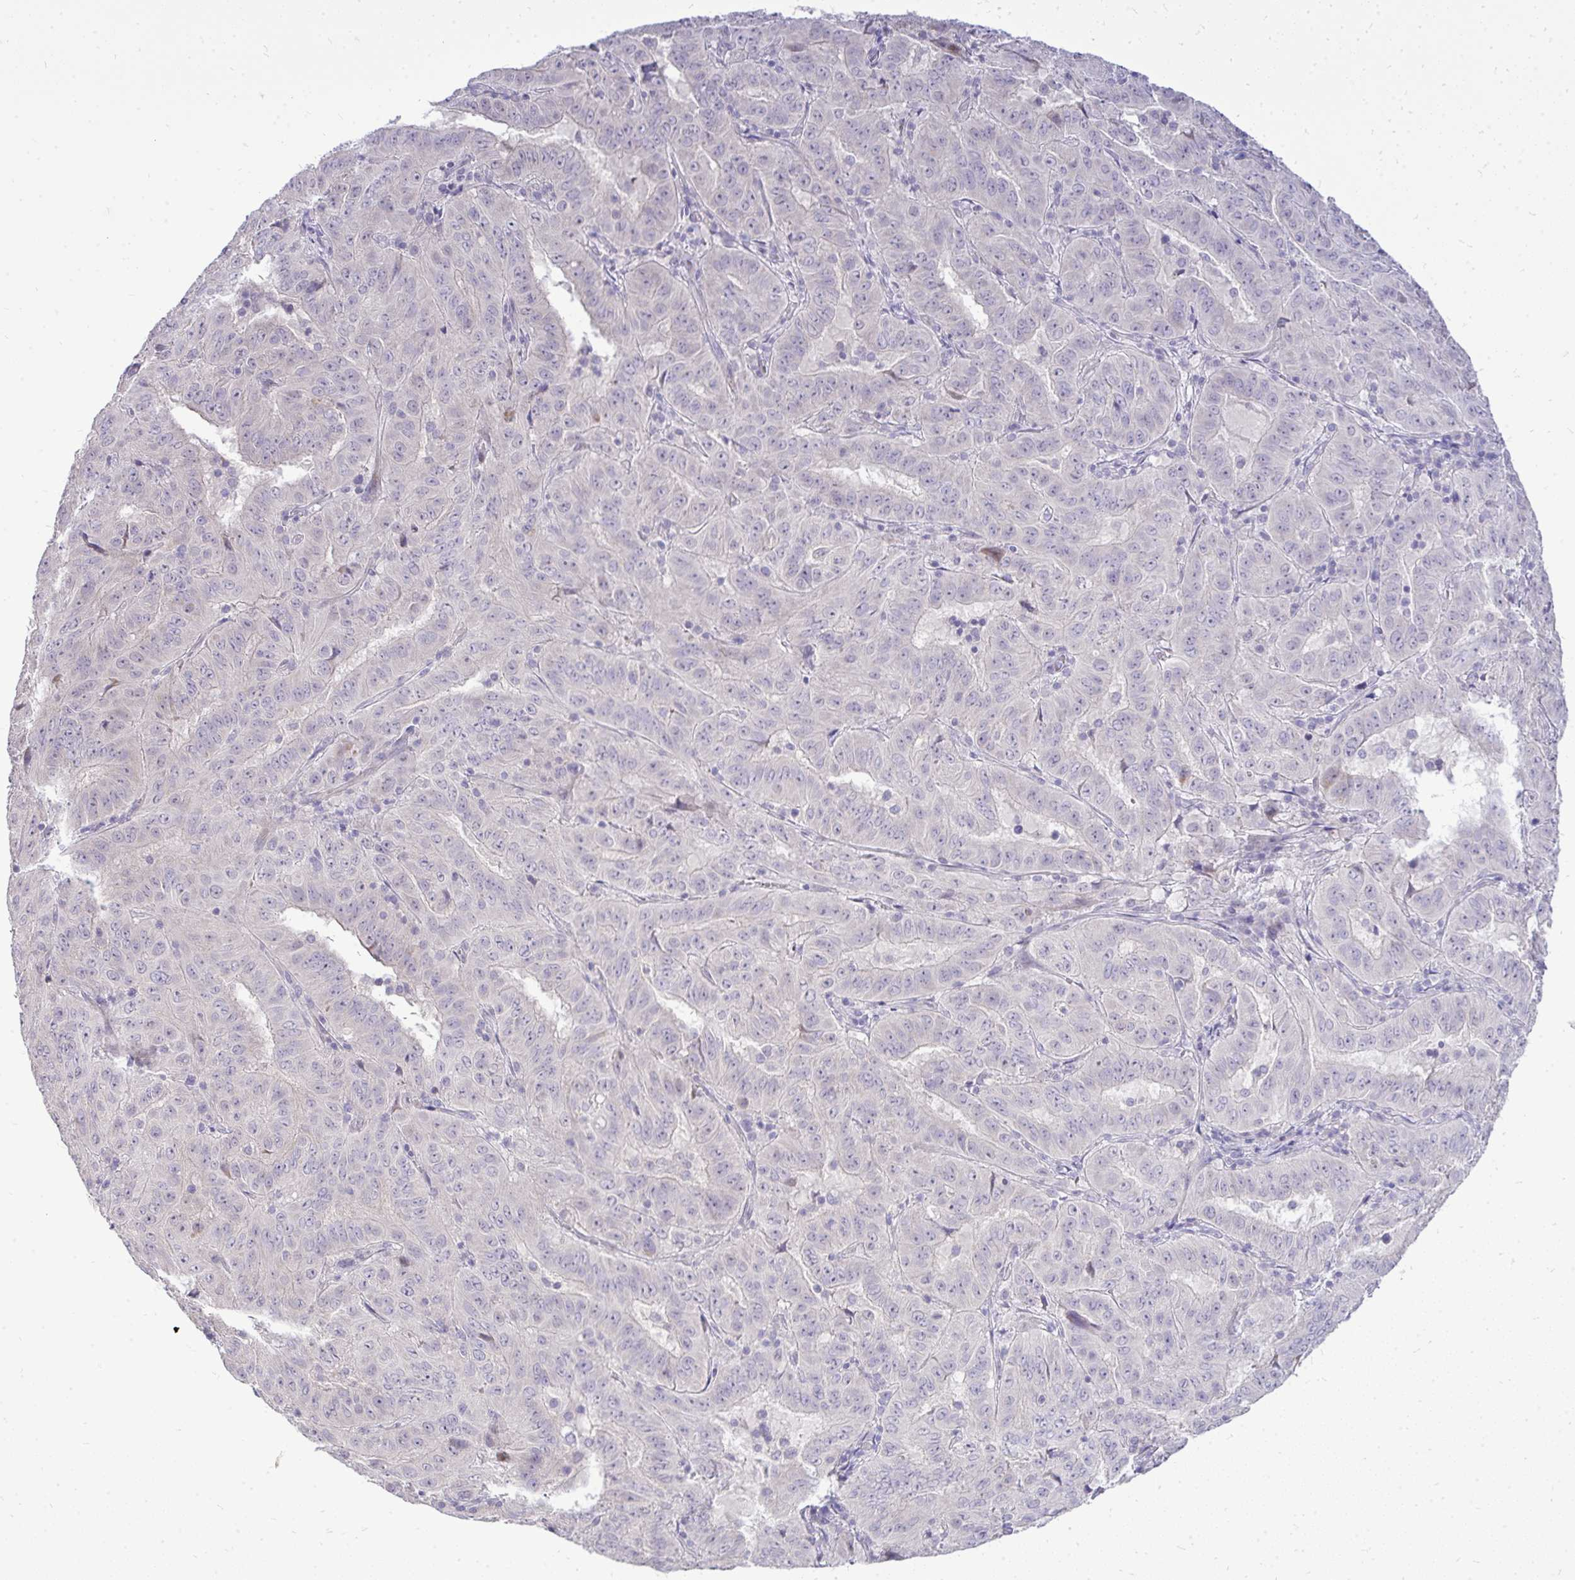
{"staining": {"intensity": "negative", "quantity": "none", "location": "none"}, "tissue": "pancreatic cancer", "cell_type": "Tumor cells", "image_type": "cancer", "snomed": [{"axis": "morphology", "description": "Adenocarcinoma, NOS"}, {"axis": "topography", "description": "Pancreas"}], "caption": "Immunohistochemical staining of adenocarcinoma (pancreatic) displays no significant positivity in tumor cells. (Immunohistochemistry, brightfield microscopy, high magnification).", "gene": "OR8D1", "patient": {"sex": "male", "age": 63}}